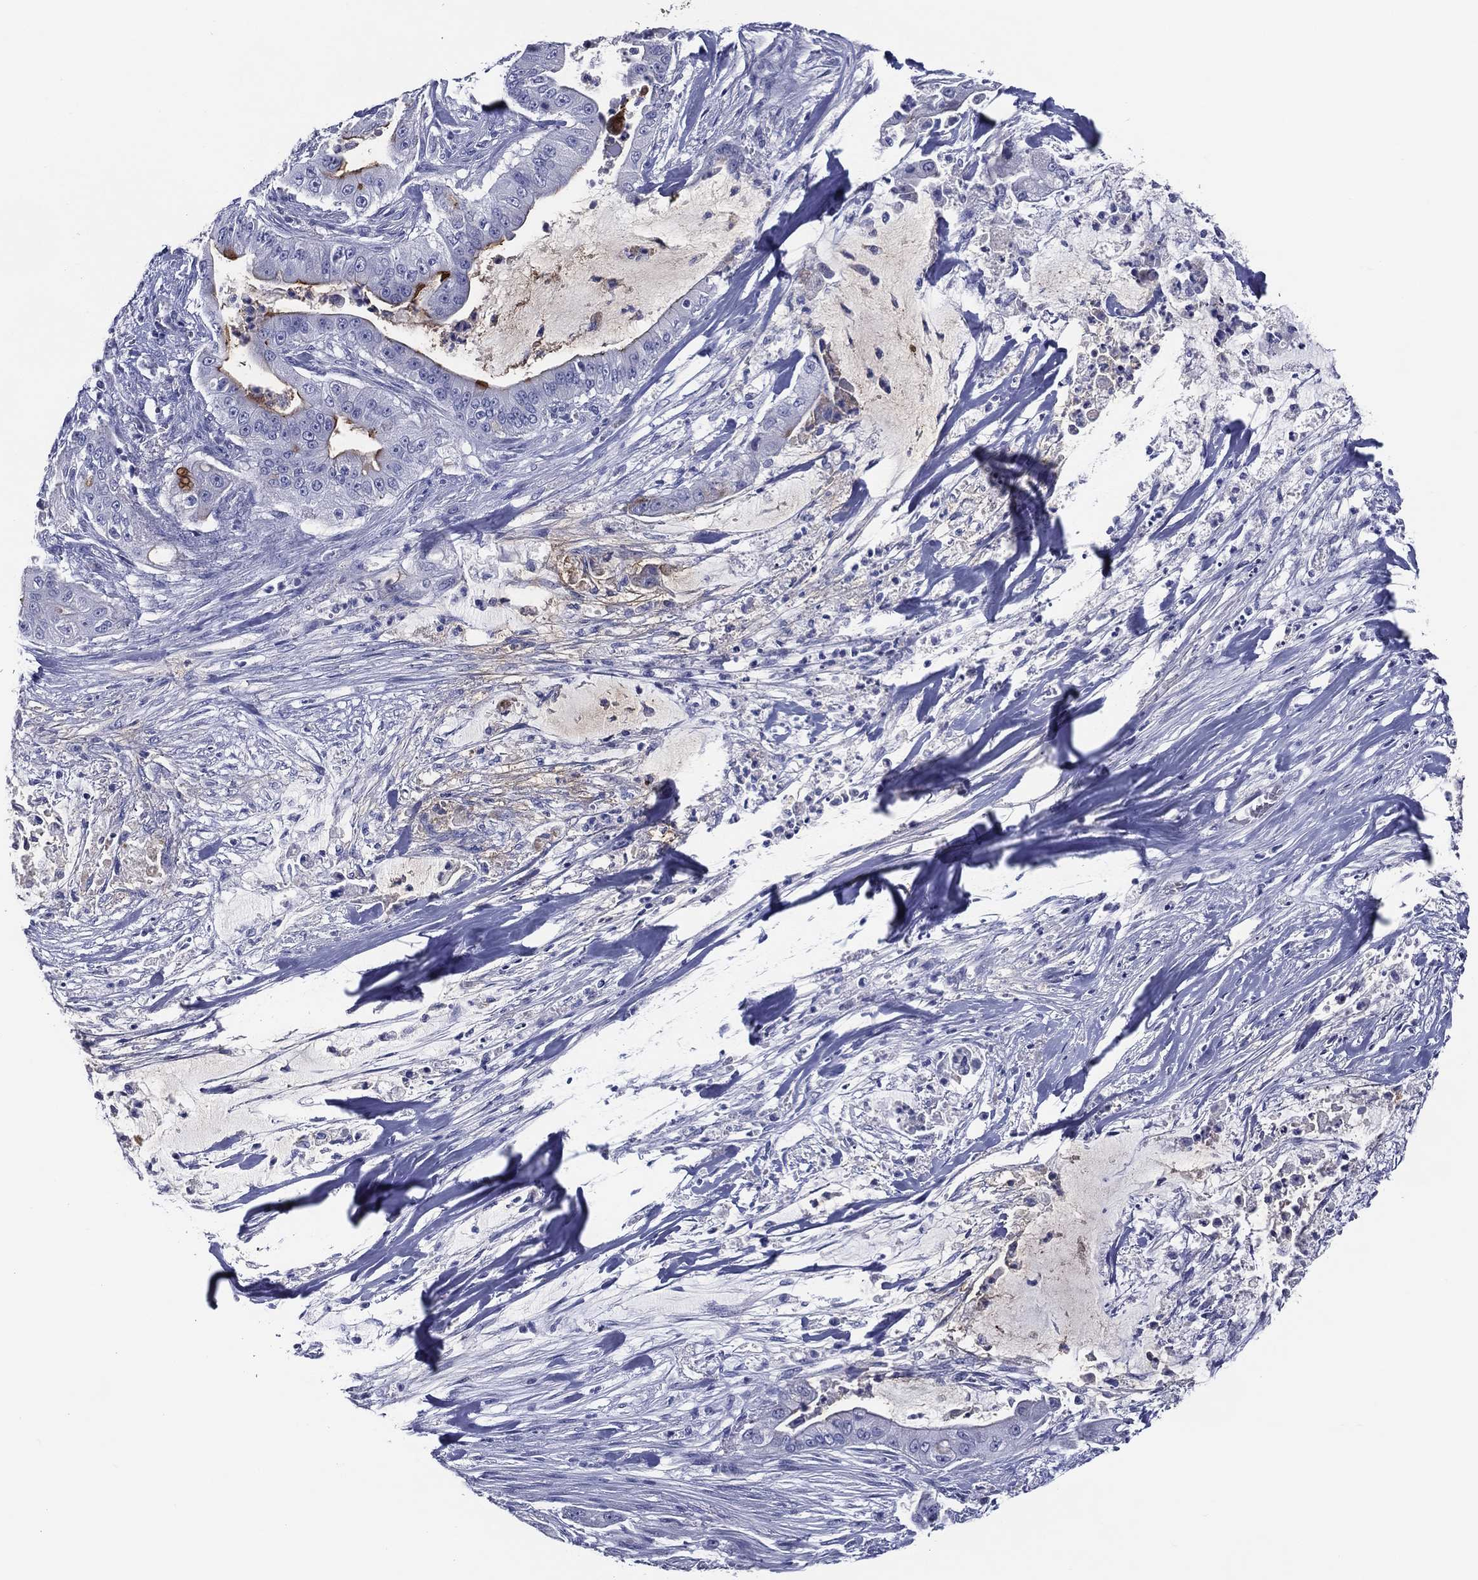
{"staining": {"intensity": "moderate", "quantity": "<25%", "location": "cytoplasmic/membranous"}, "tissue": "pancreatic cancer", "cell_type": "Tumor cells", "image_type": "cancer", "snomed": [{"axis": "morphology", "description": "Normal tissue, NOS"}, {"axis": "morphology", "description": "Inflammation, NOS"}, {"axis": "morphology", "description": "Adenocarcinoma, NOS"}, {"axis": "topography", "description": "Pancreas"}], "caption": "Immunohistochemistry (IHC) (DAB) staining of human adenocarcinoma (pancreatic) demonstrates moderate cytoplasmic/membranous protein expression in approximately <25% of tumor cells. (IHC, brightfield microscopy, high magnification).", "gene": "ACE2", "patient": {"sex": "male", "age": 57}}